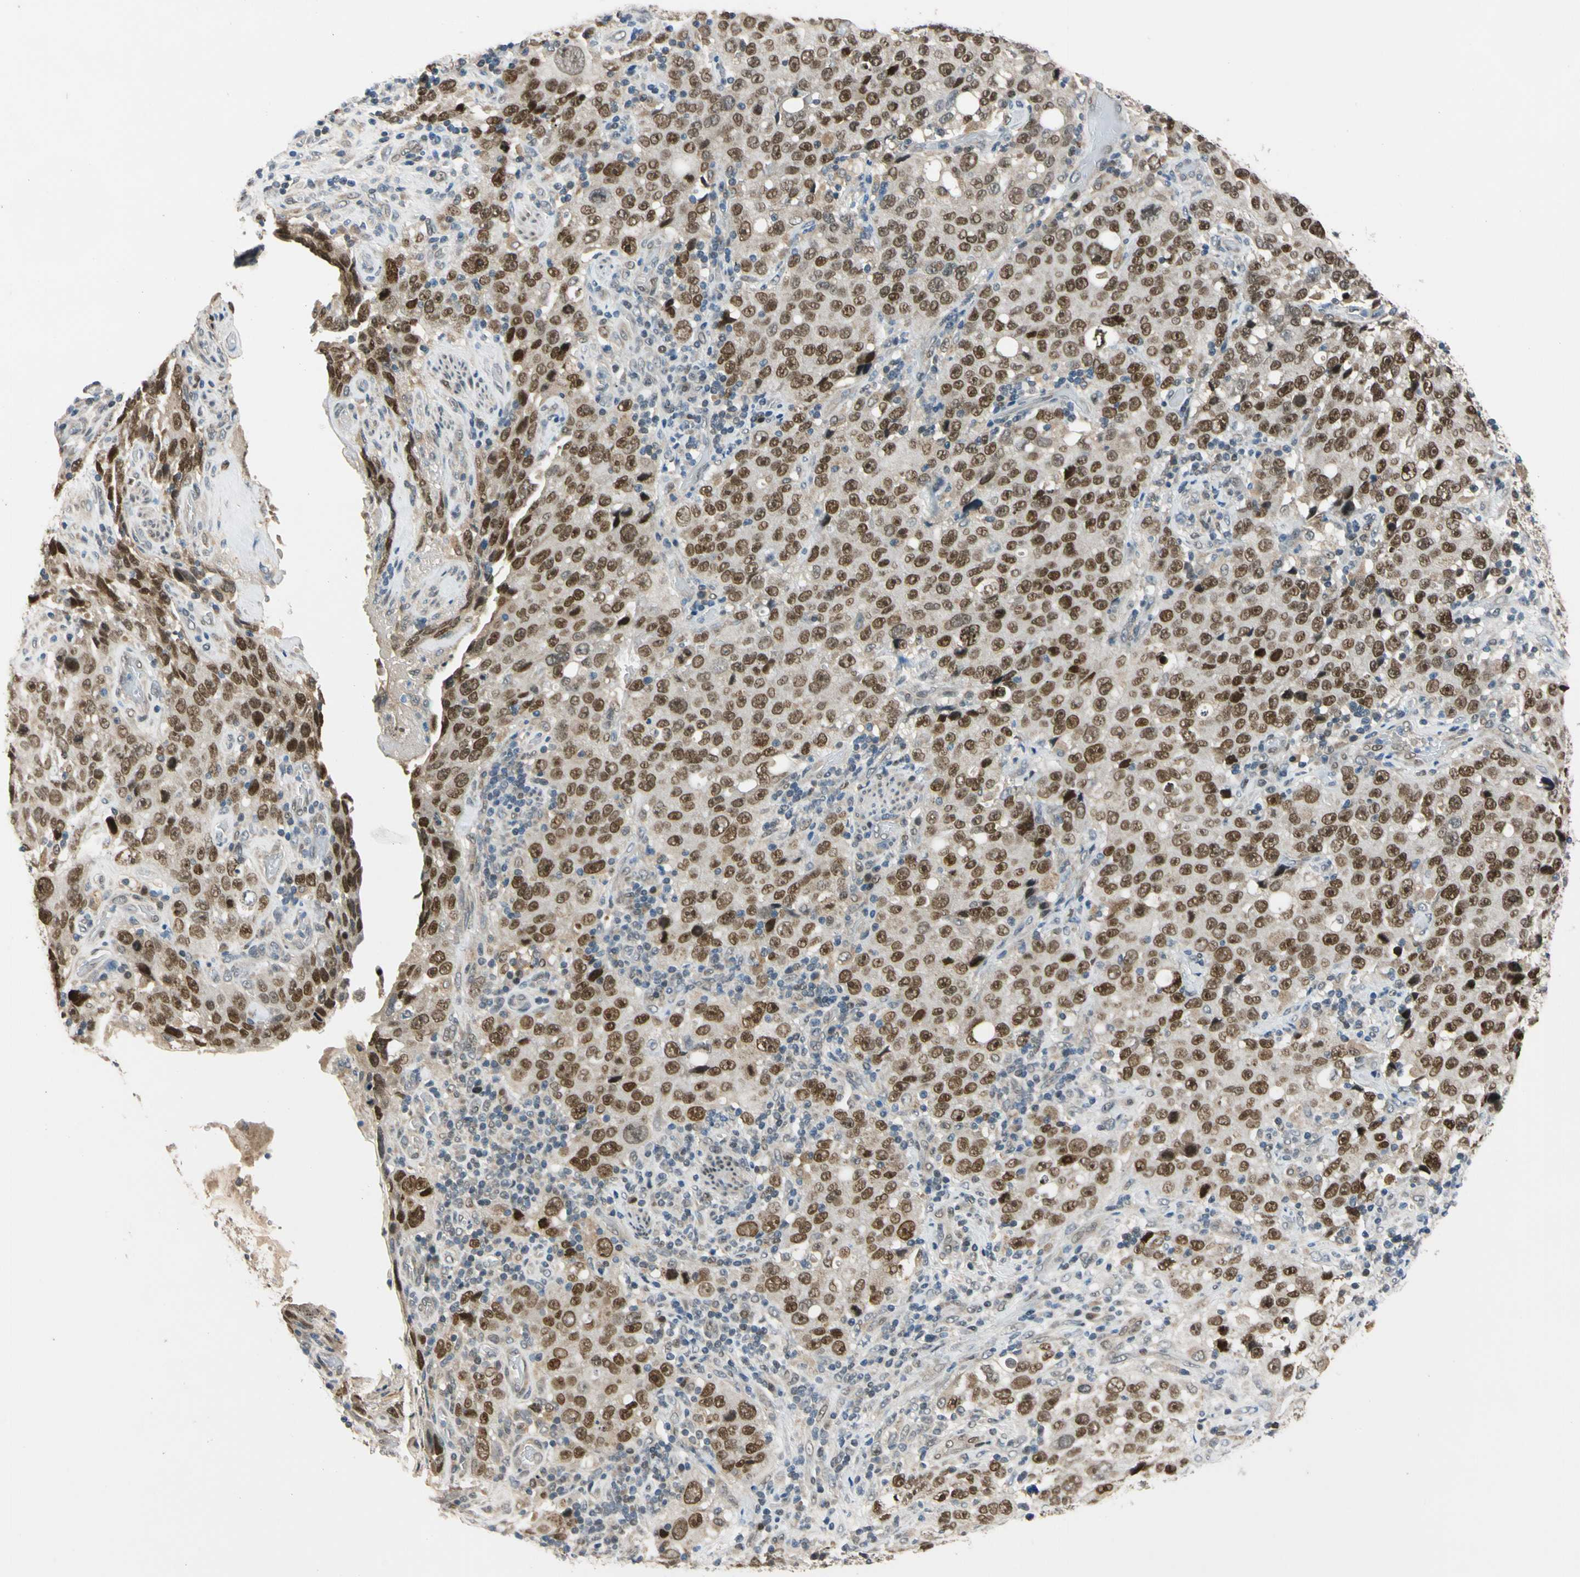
{"staining": {"intensity": "strong", "quantity": ">75%", "location": "cytoplasmic/membranous,nuclear"}, "tissue": "stomach cancer", "cell_type": "Tumor cells", "image_type": "cancer", "snomed": [{"axis": "morphology", "description": "Normal tissue, NOS"}, {"axis": "morphology", "description": "Adenocarcinoma, NOS"}, {"axis": "topography", "description": "Stomach"}], "caption": "Strong cytoplasmic/membranous and nuclear positivity for a protein is present in approximately >75% of tumor cells of stomach cancer using immunohistochemistry.", "gene": "RIOX2", "patient": {"sex": "male", "age": 48}}